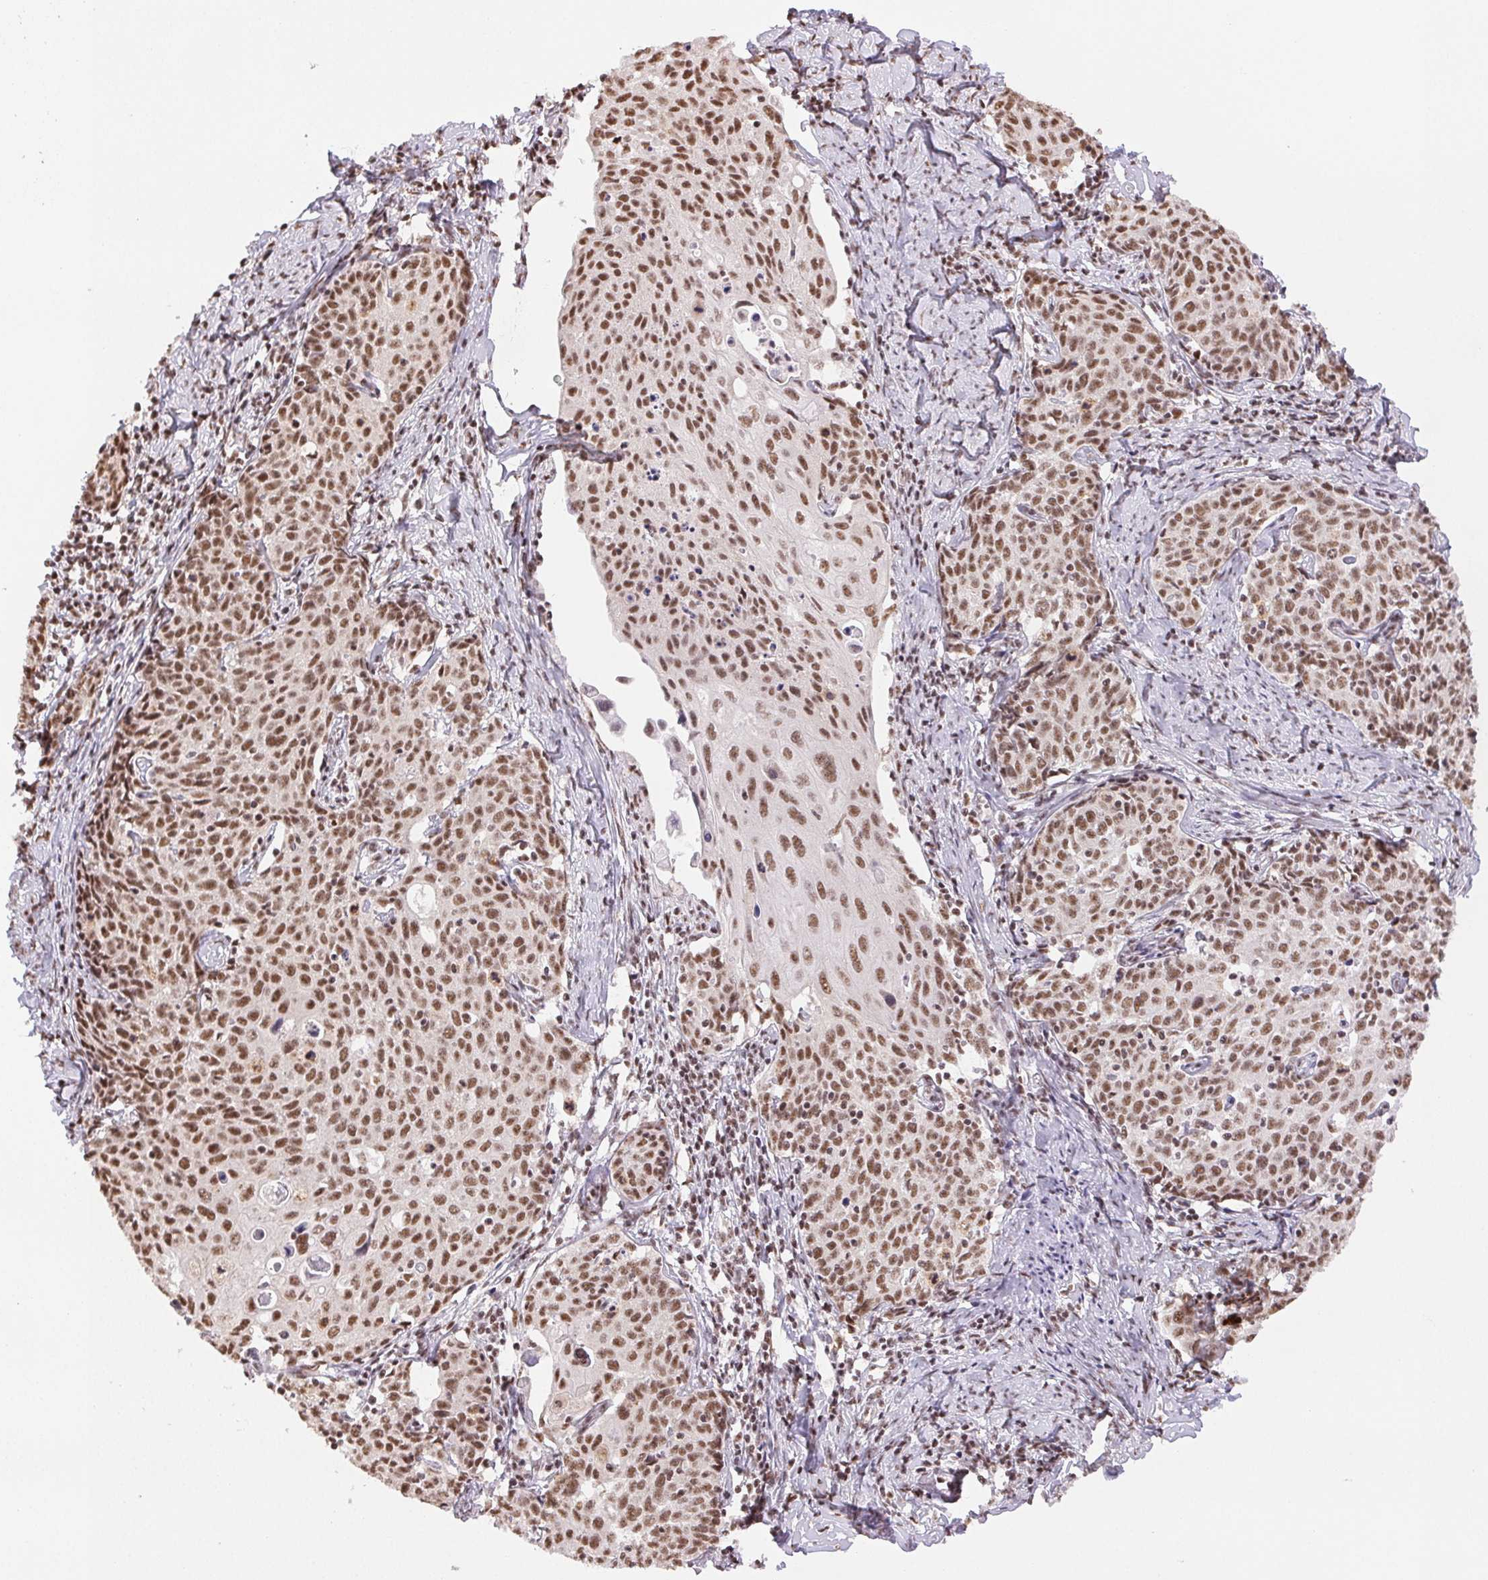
{"staining": {"intensity": "moderate", "quantity": ">75%", "location": "nuclear"}, "tissue": "cervical cancer", "cell_type": "Tumor cells", "image_type": "cancer", "snomed": [{"axis": "morphology", "description": "Squamous cell carcinoma, NOS"}, {"axis": "topography", "description": "Cervix"}], "caption": "Immunohistochemical staining of human cervical squamous cell carcinoma shows medium levels of moderate nuclear protein expression in approximately >75% of tumor cells.", "gene": "IK", "patient": {"sex": "female", "age": 62}}